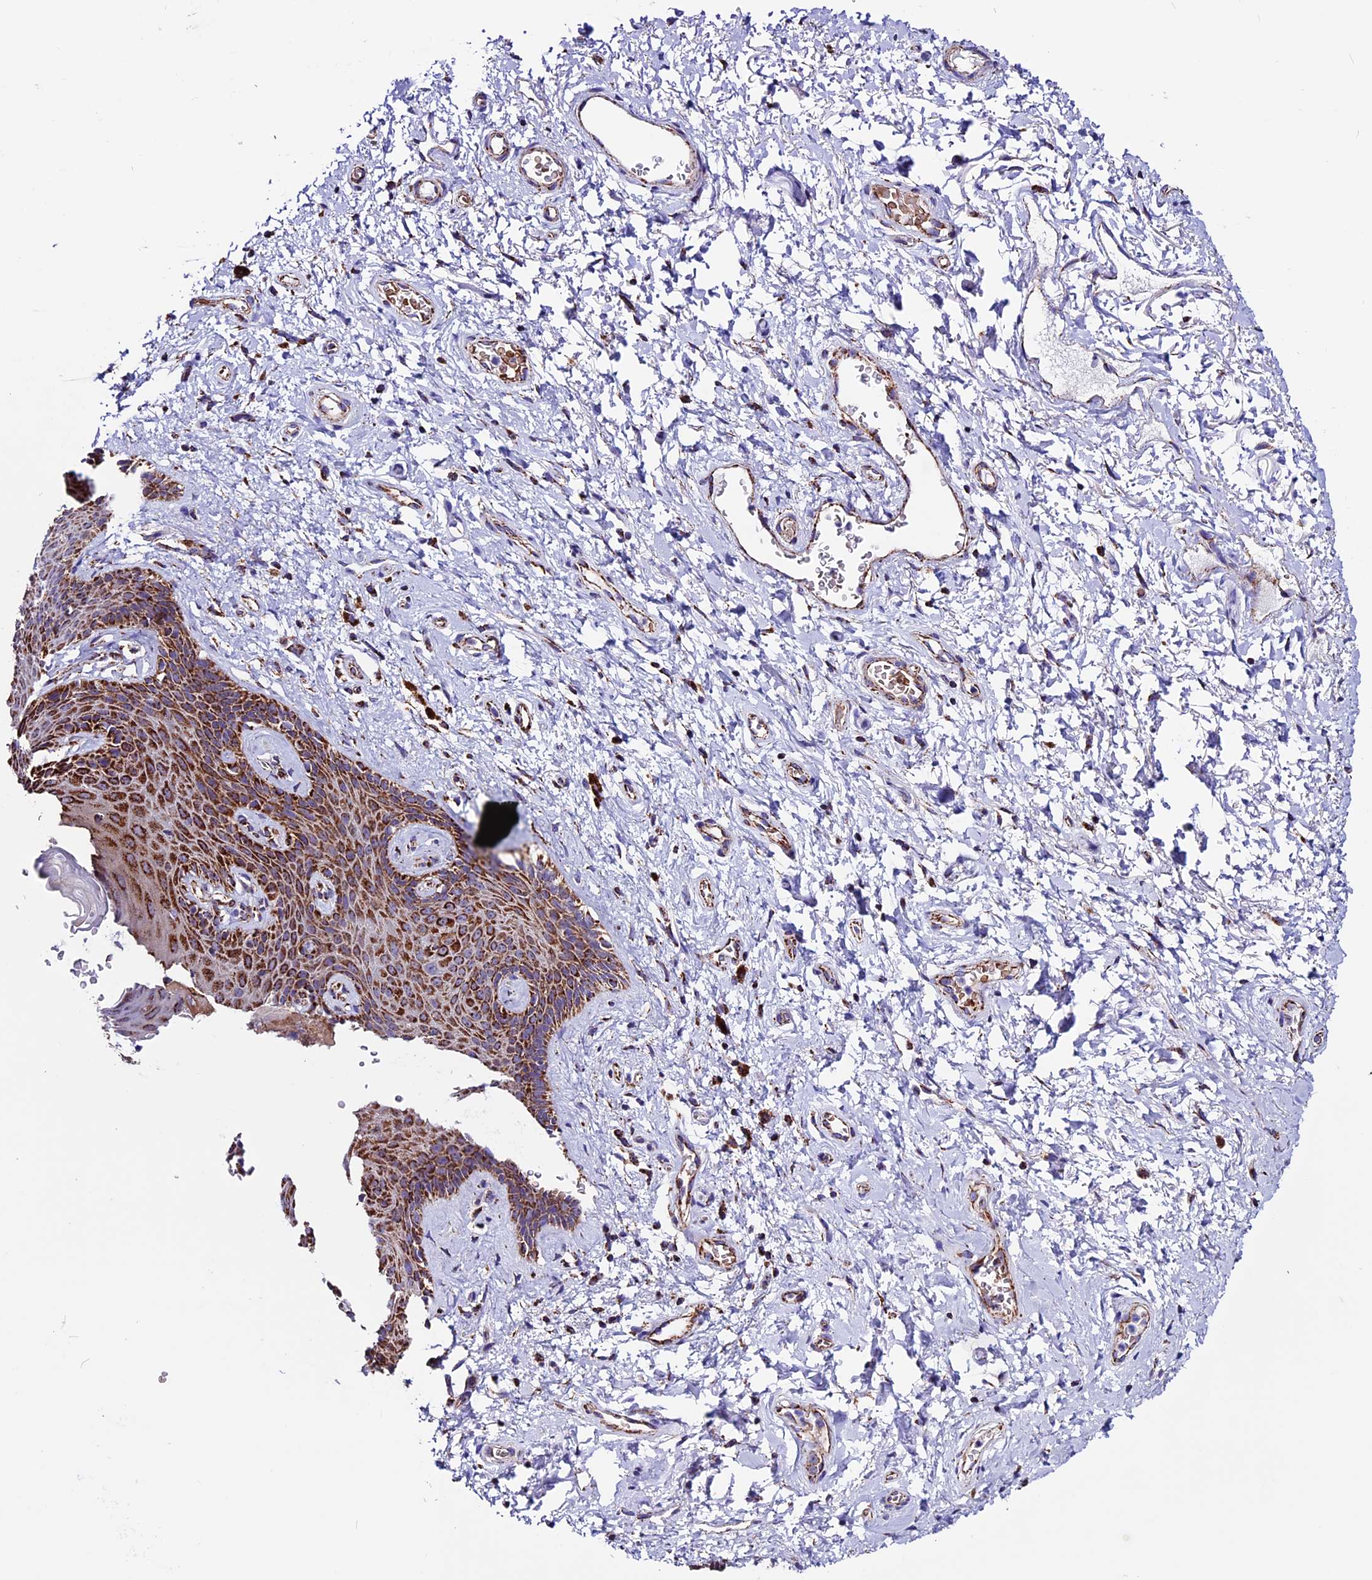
{"staining": {"intensity": "strong", "quantity": "25%-75%", "location": "cytoplasmic/membranous"}, "tissue": "skin", "cell_type": "Epidermal cells", "image_type": "normal", "snomed": [{"axis": "morphology", "description": "Normal tissue, NOS"}, {"axis": "topography", "description": "Anal"}], "caption": "IHC of normal human skin shows high levels of strong cytoplasmic/membranous positivity in about 25%-75% of epidermal cells.", "gene": "CX3CL1", "patient": {"sex": "female", "age": 46}}